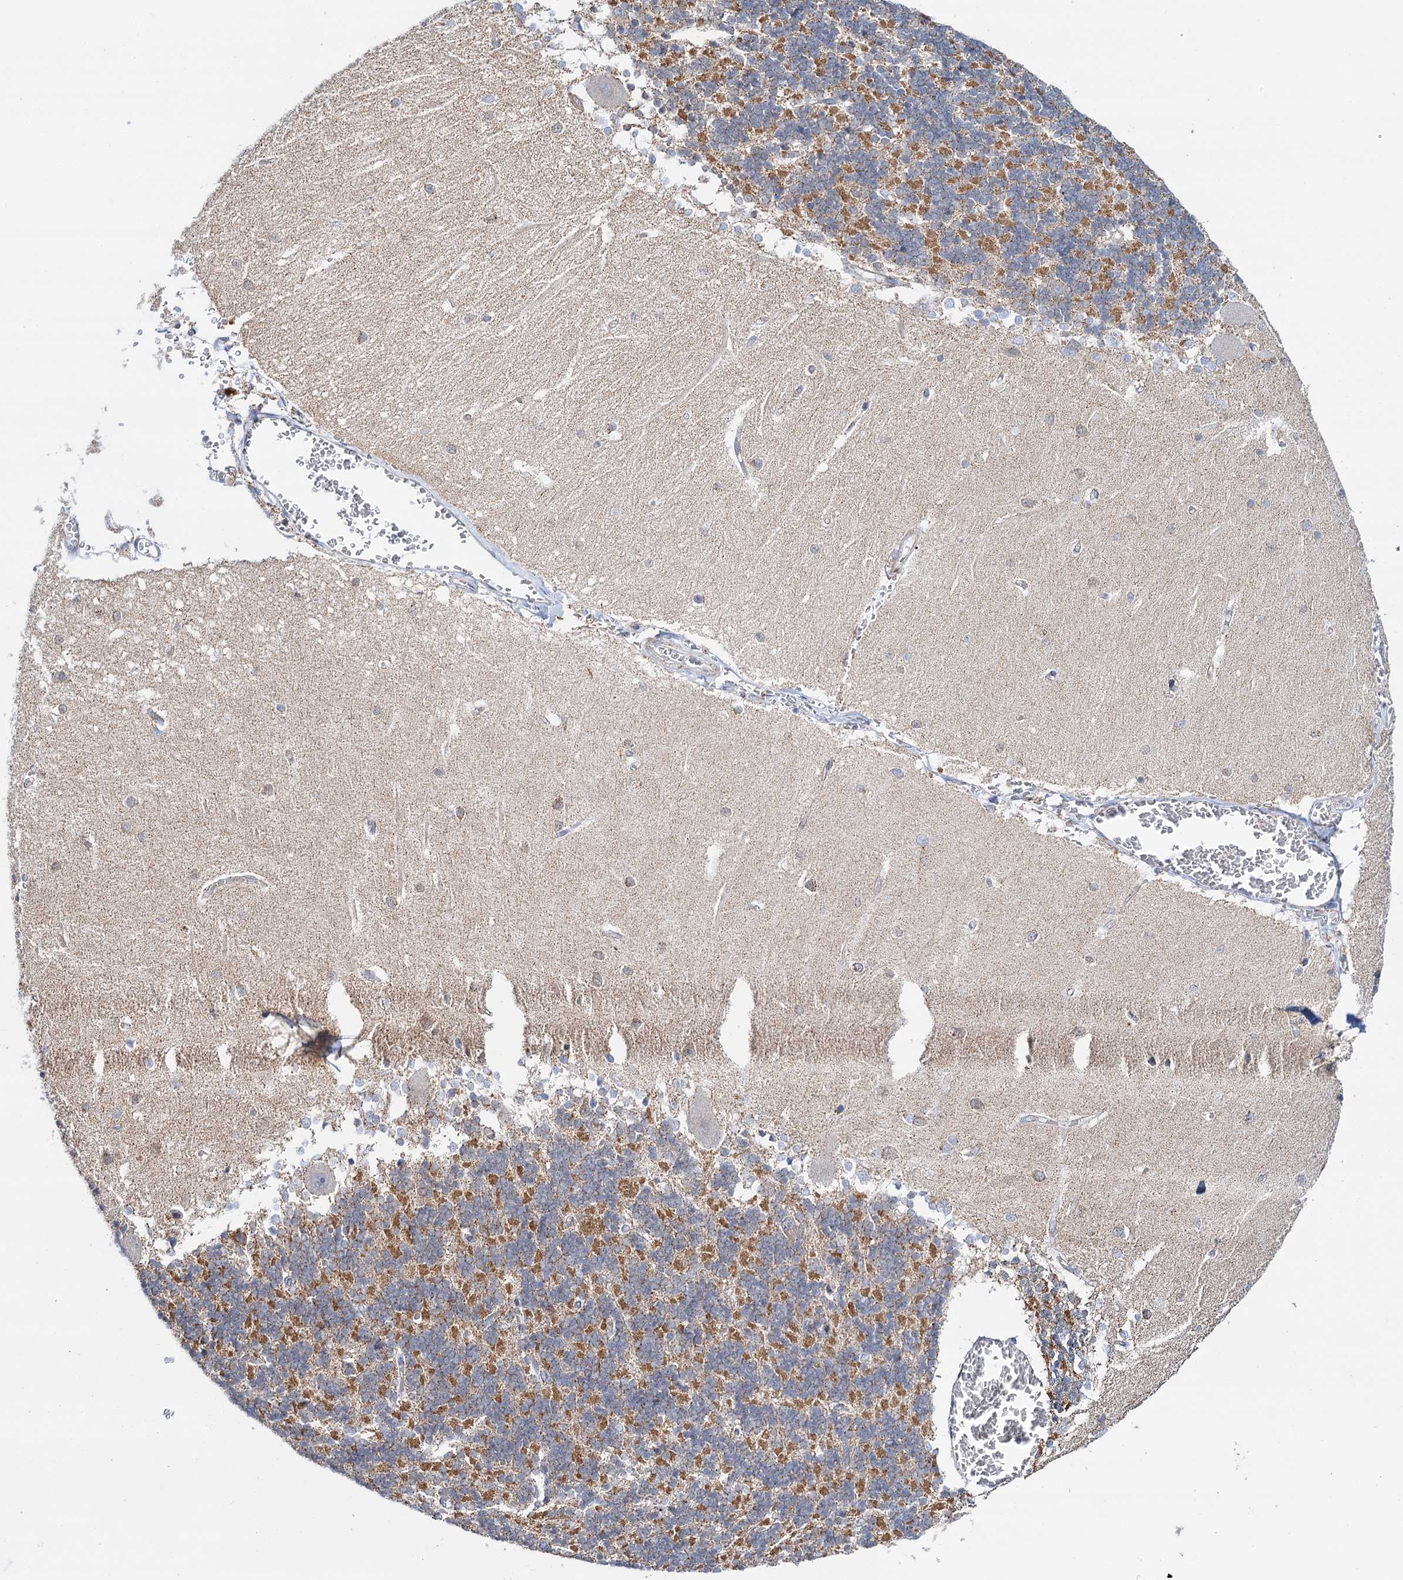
{"staining": {"intensity": "moderate", "quantity": "25%-75%", "location": "cytoplasmic/membranous"}, "tissue": "cerebellum", "cell_type": "Cells in granular layer", "image_type": "normal", "snomed": [{"axis": "morphology", "description": "Normal tissue, NOS"}, {"axis": "topography", "description": "Cerebellum"}], "caption": "IHC image of benign cerebellum stained for a protein (brown), which reveals medium levels of moderate cytoplasmic/membranous staining in about 25%-75% of cells in granular layer.", "gene": "C2CD3", "patient": {"sex": "male", "age": 37}}